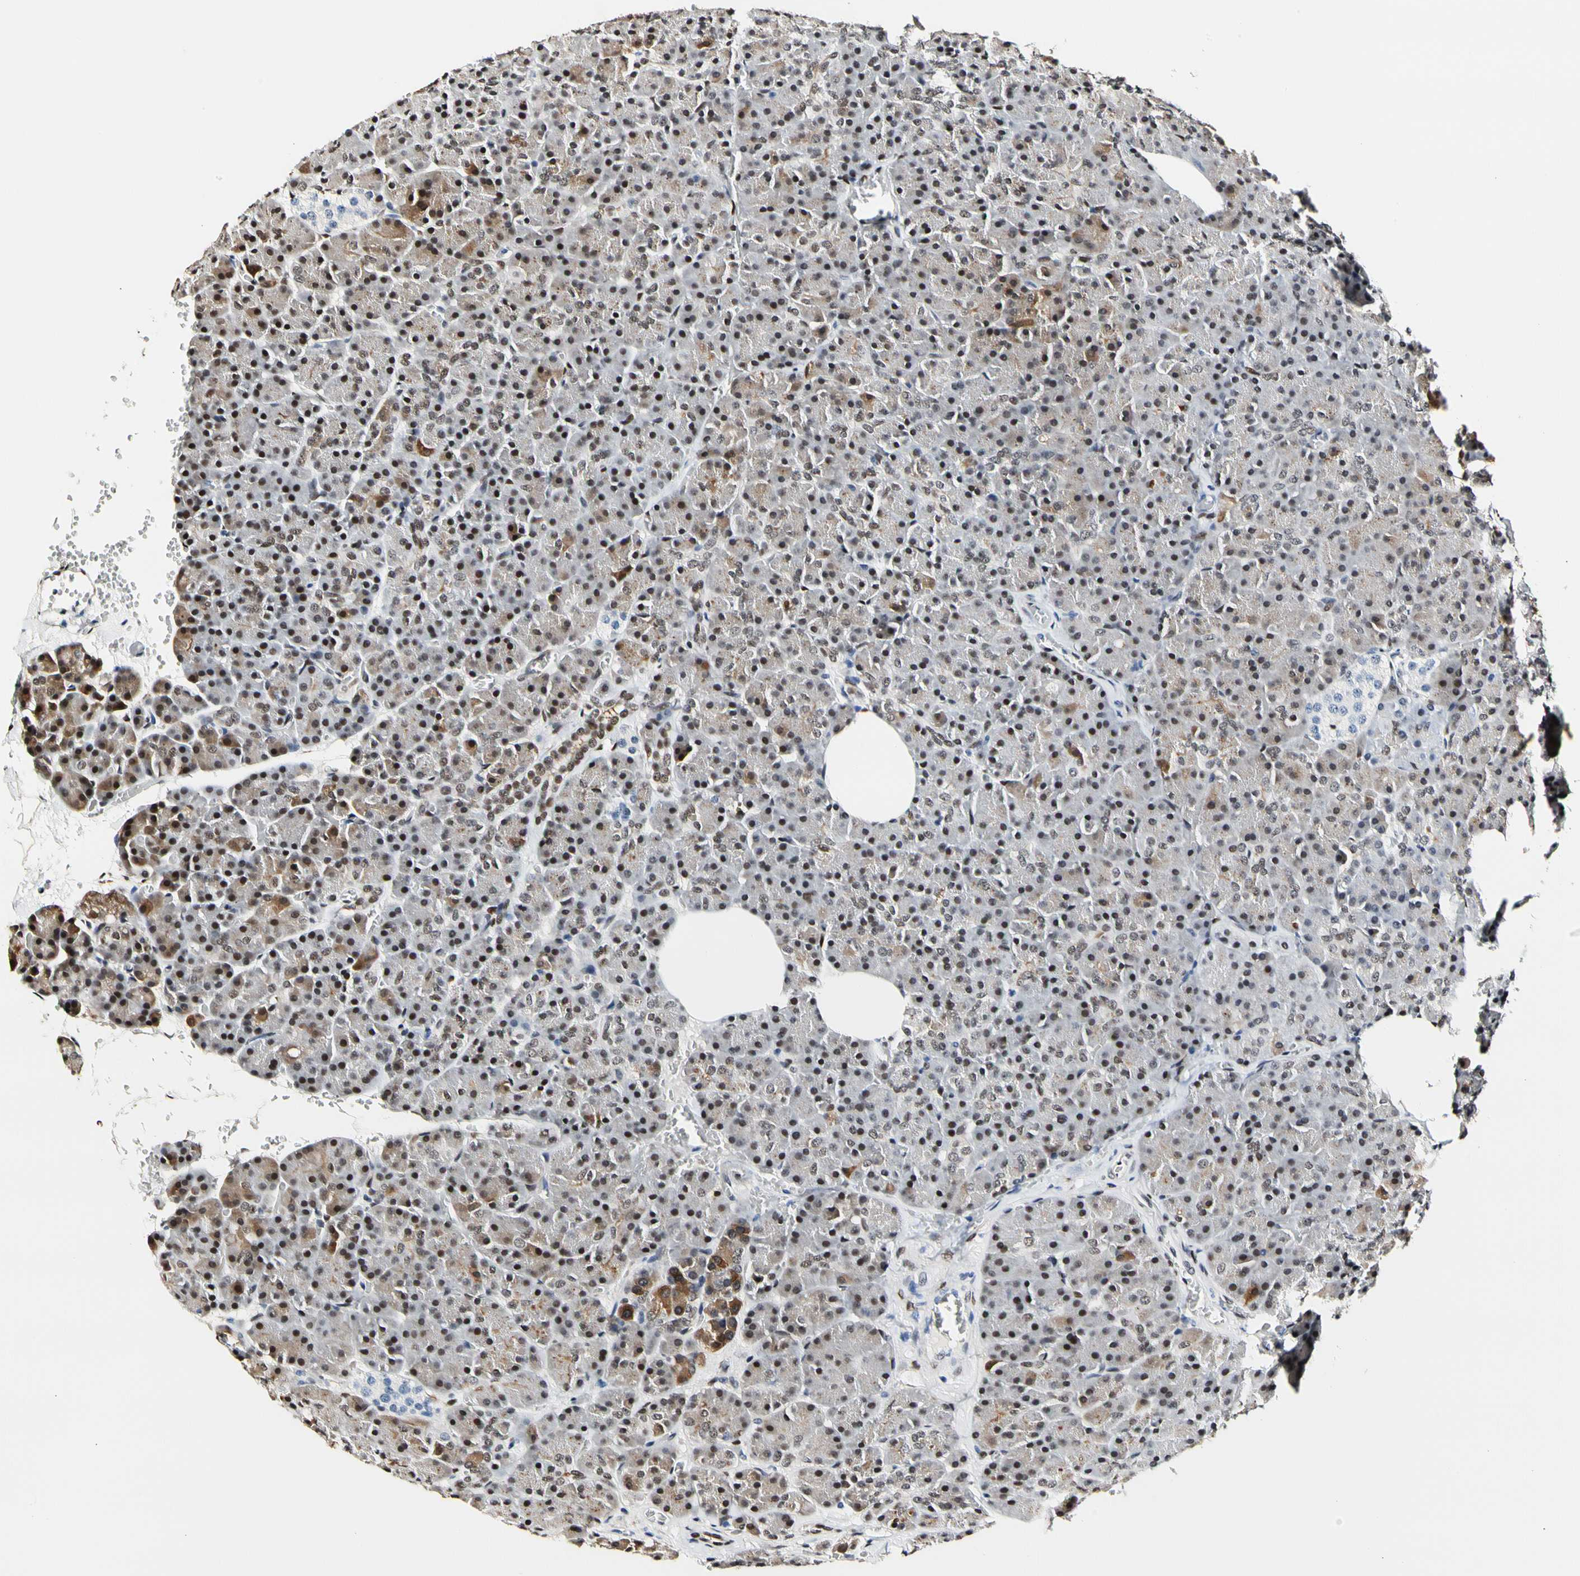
{"staining": {"intensity": "moderate", "quantity": ">75%", "location": "cytoplasmic/membranous,nuclear"}, "tissue": "pancreas", "cell_type": "Exocrine glandular cells", "image_type": "normal", "snomed": [{"axis": "morphology", "description": "Normal tissue, NOS"}, {"axis": "topography", "description": "Pancreas"}], "caption": "Pancreas stained with DAB (3,3'-diaminobenzidine) immunohistochemistry (IHC) reveals medium levels of moderate cytoplasmic/membranous,nuclear staining in approximately >75% of exocrine glandular cells. The staining was performed using DAB to visualize the protein expression in brown, while the nuclei were stained in blue with hematoxylin (Magnification: 20x).", "gene": "NFIA", "patient": {"sex": "female", "age": 35}}